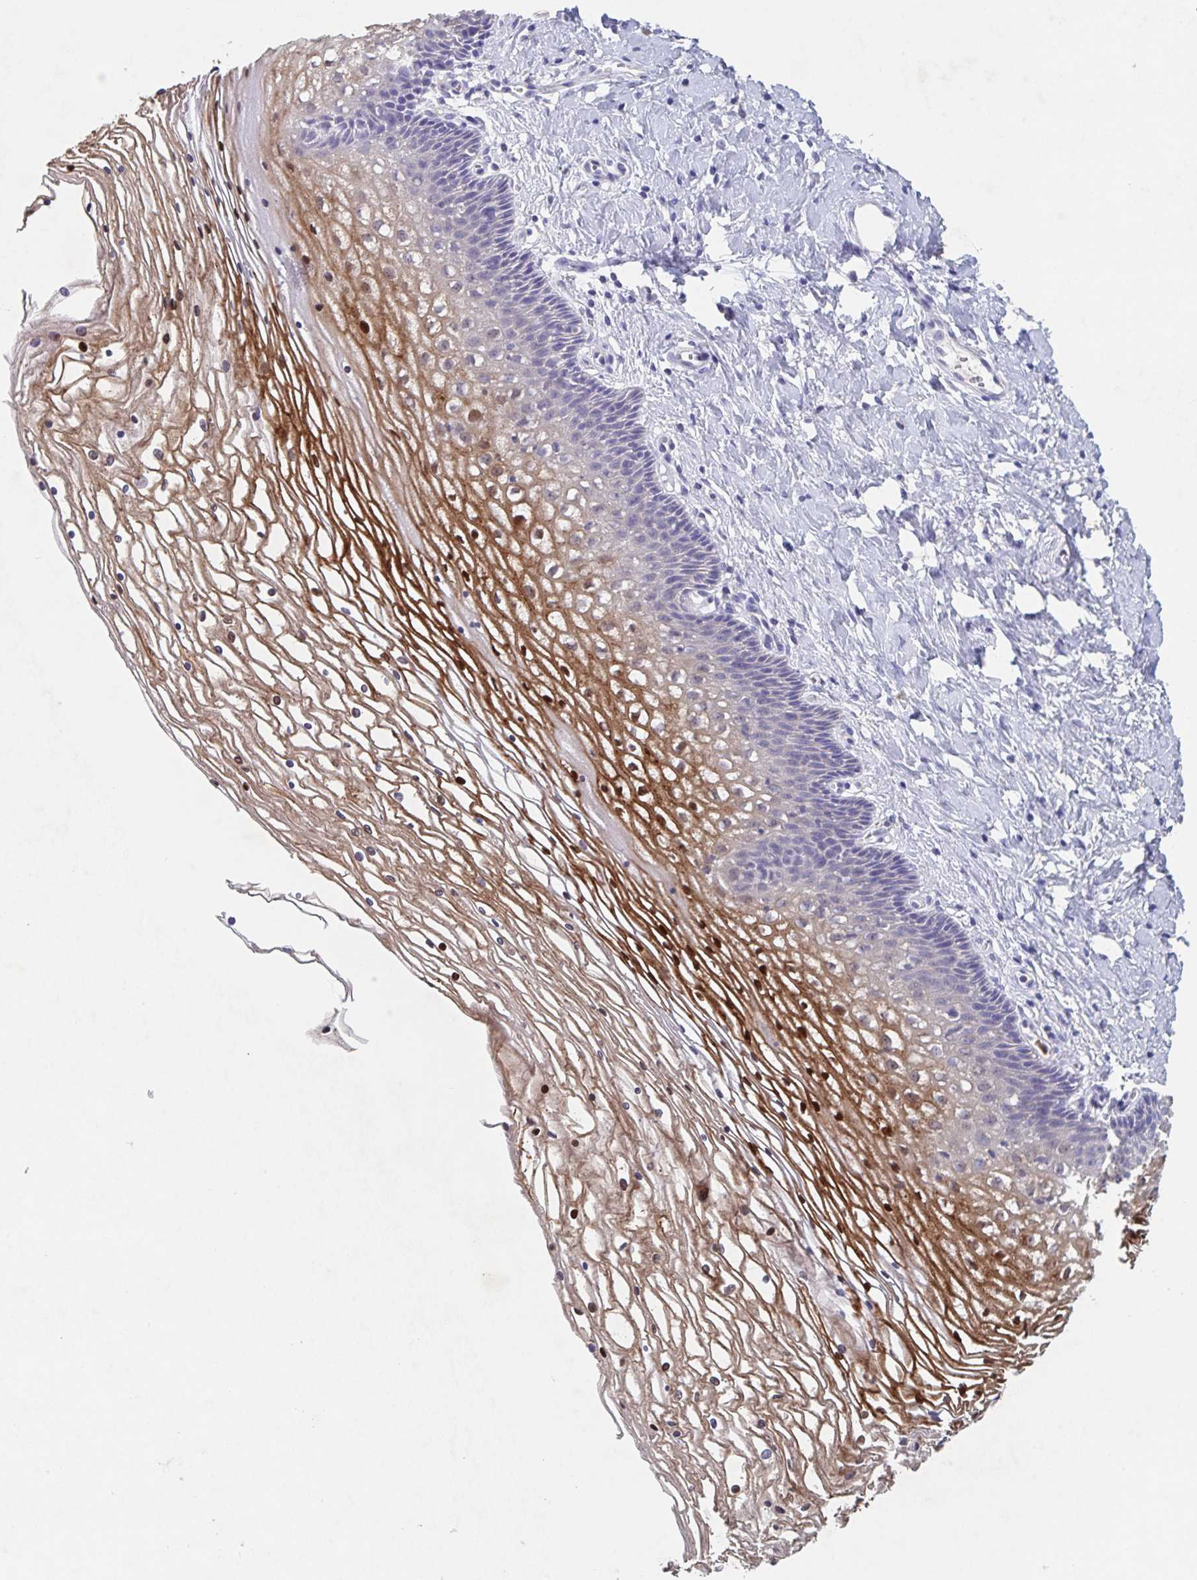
{"staining": {"intensity": "negative", "quantity": "none", "location": "none"}, "tissue": "cervix", "cell_type": "Glandular cells", "image_type": "normal", "snomed": [{"axis": "morphology", "description": "Normal tissue, NOS"}, {"axis": "topography", "description": "Cervix"}], "caption": "Immunohistochemistry of benign cervix shows no expression in glandular cells.", "gene": "CDC42BPG", "patient": {"sex": "female", "age": 36}}